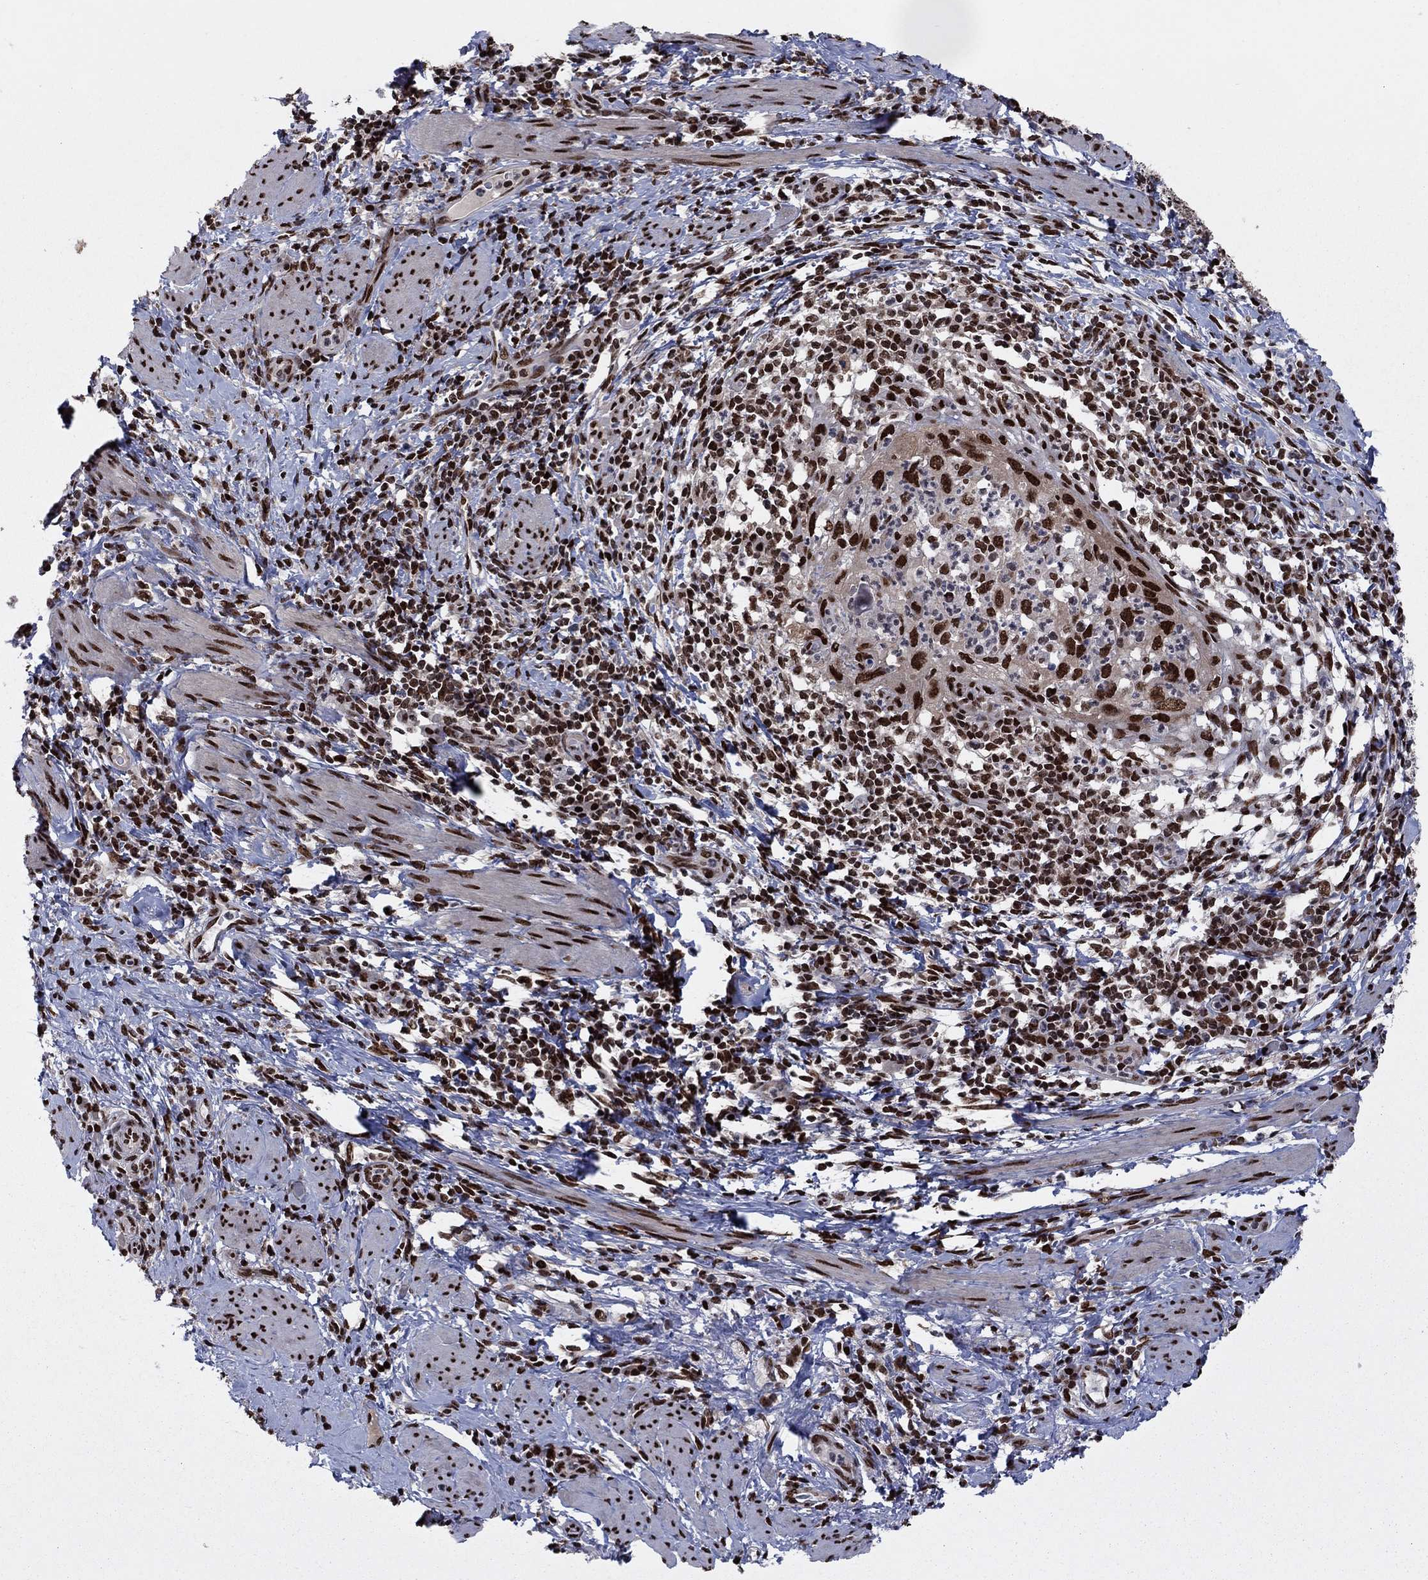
{"staining": {"intensity": "strong", "quantity": ">75%", "location": "nuclear"}, "tissue": "cervical cancer", "cell_type": "Tumor cells", "image_type": "cancer", "snomed": [{"axis": "morphology", "description": "Squamous cell carcinoma, NOS"}, {"axis": "topography", "description": "Cervix"}], "caption": "A photomicrograph showing strong nuclear staining in about >75% of tumor cells in cervical cancer (squamous cell carcinoma), as visualized by brown immunohistochemical staining.", "gene": "USP54", "patient": {"sex": "female", "age": 26}}